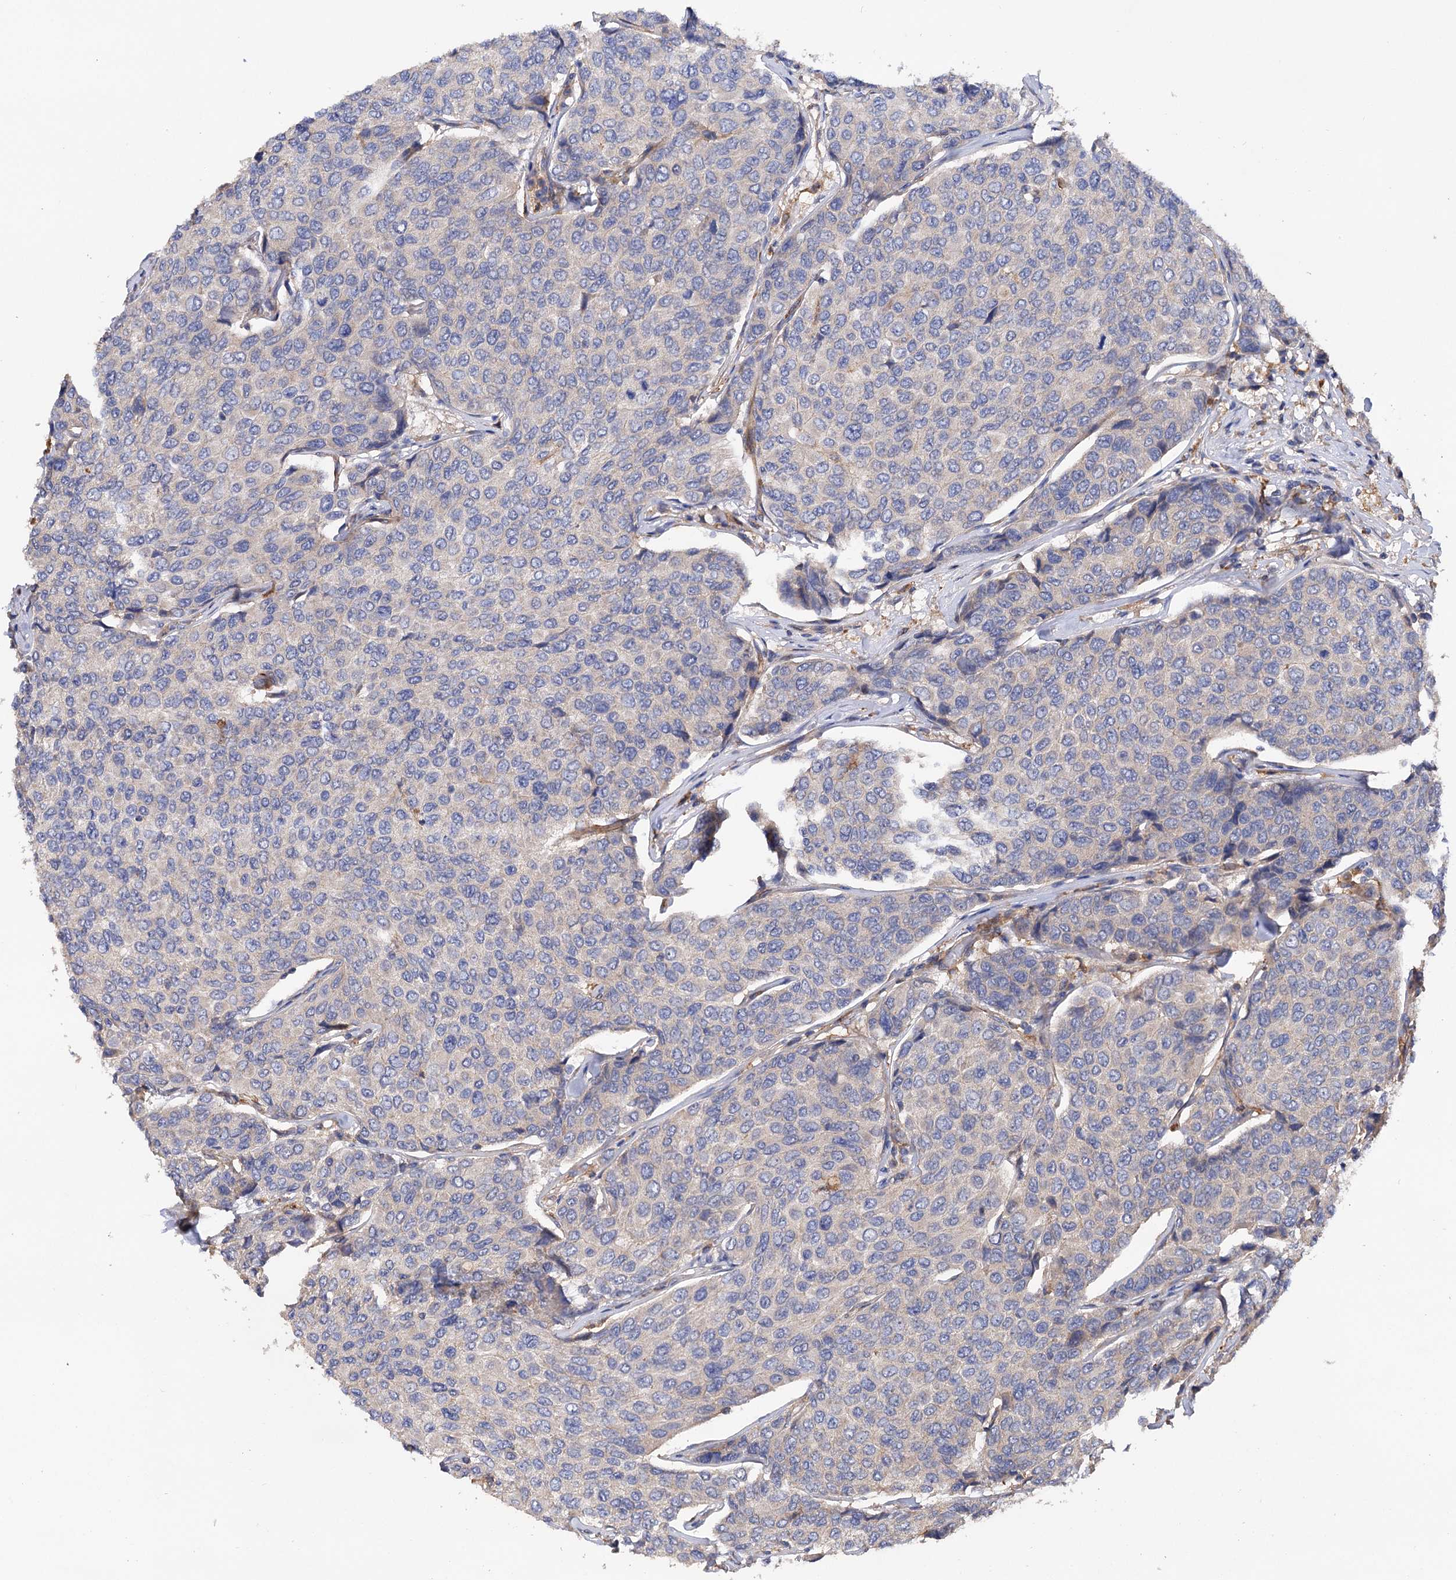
{"staining": {"intensity": "negative", "quantity": "none", "location": "none"}, "tissue": "breast cancer", "cell_type": "Tumor cells", "image_type": "cancer", "snomed": [{"axis": "morphology", "description": "Duct carcinoma"}, {"axis": "topography", "description": "Breast"}], "caption": "A high-resolution photomicrograph shows IHC staining of breast cancer, which demonstrates no significant expression in tumor cells.", "gene": "CSAD", "patient": {"sex": "female", "age": 55}}